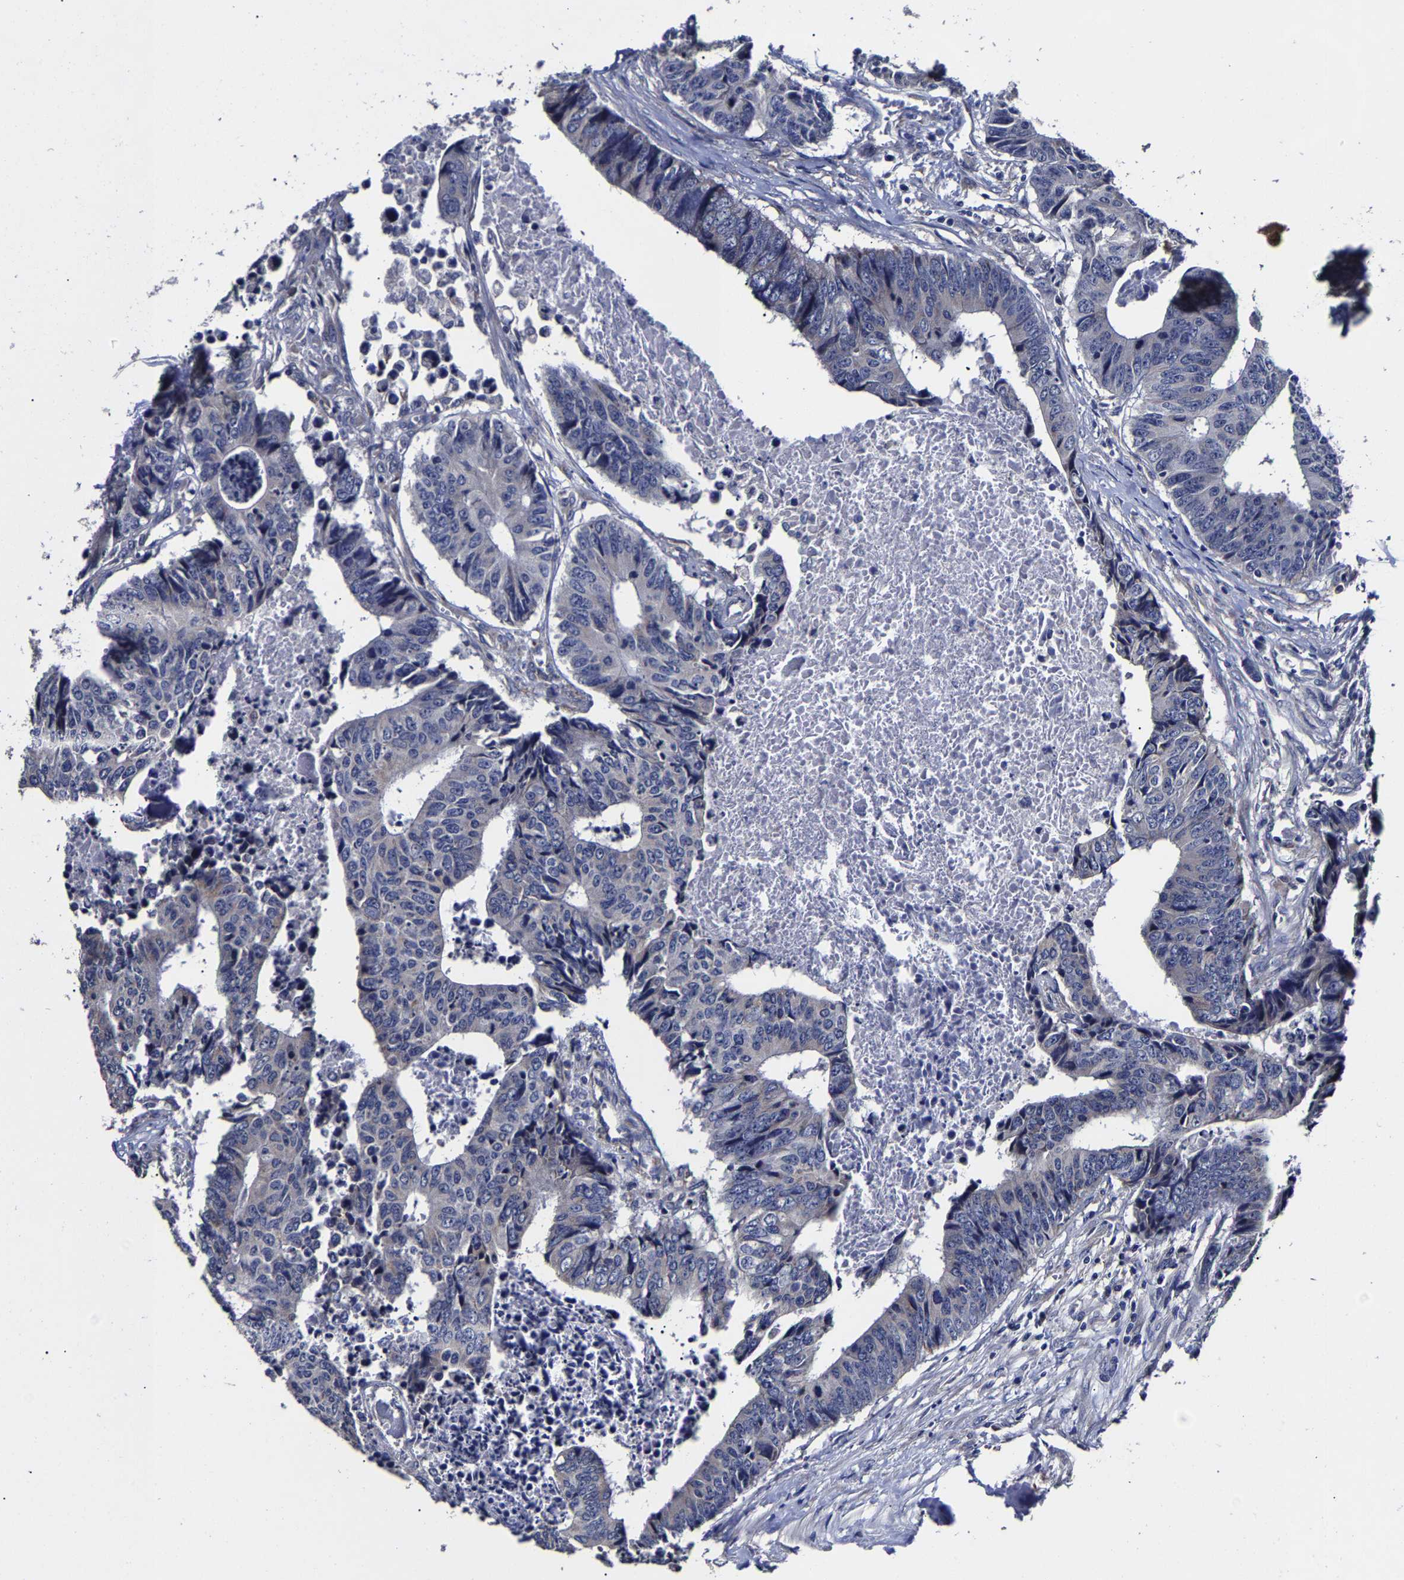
{"staining": {"intensity": "negative", "quantity": "none", "location": "none"}, "tissue": "colorectal cancer", "cell_type": "Tumor cells", "image_type": "cancer", "snomed": [{"axis": "morphology", "description": "Adenocarcinoma, NOS"}, {"axis": "topography", "description": "Rectum"}], "caption": "High power microscopy histopathology image of an immunohistochemistry (IHC) photomicrograph of adenocarcinoma (colorectal), revealing no significant staining in tumor cells.", "gene": "AASS", "patient": {"sex": "male", "age": 84}}